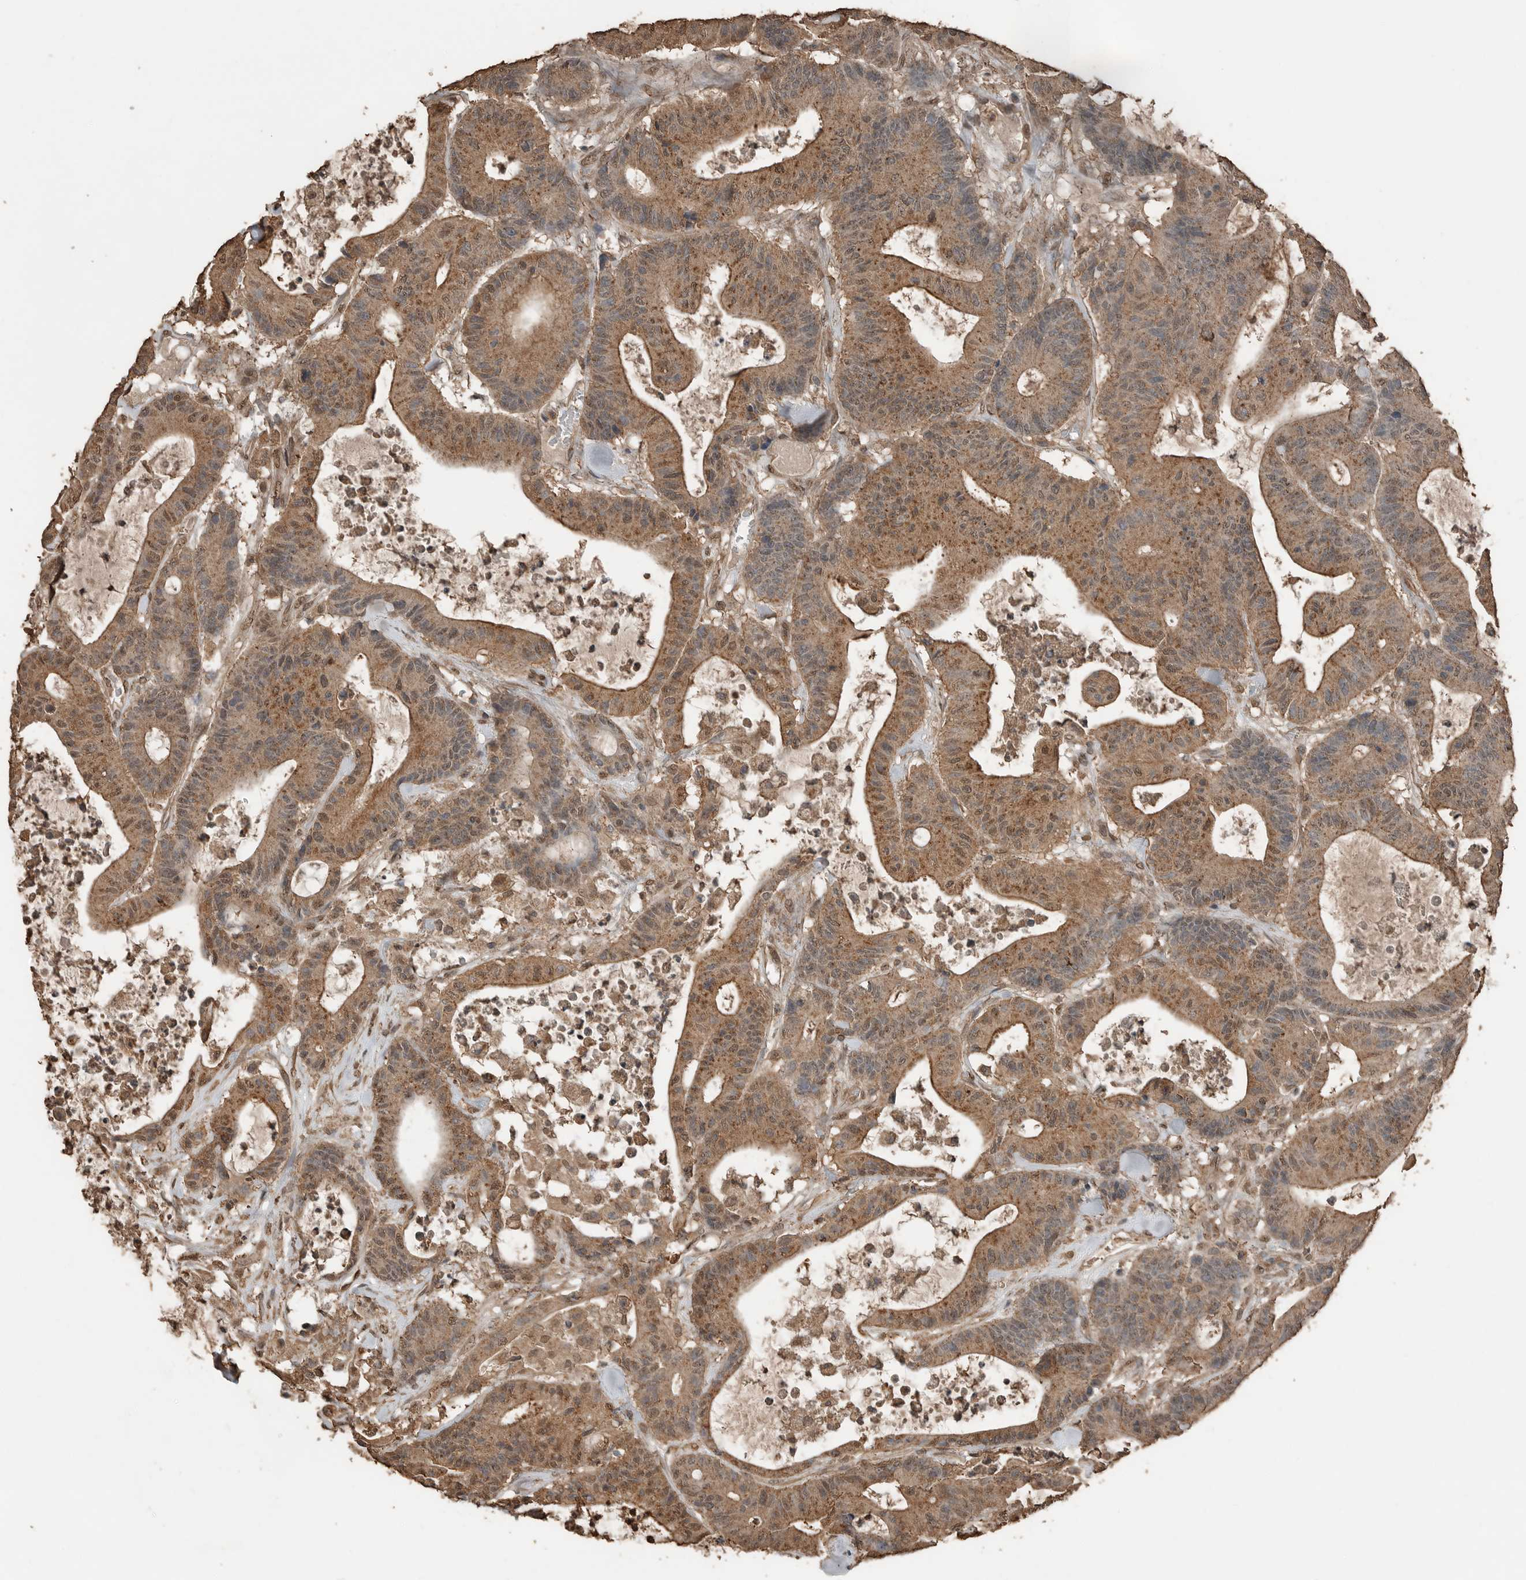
{"staining": {"intensity": "moderate", "quantity": ">75%", "location": "cytoplasmic/membranous"}, "tissue": "colorectal cancer", "cell_type": "Tumor cells", "image_type": "cancer", "snomed": [{"axis": "morphology", "description": "Adenocarcinoma, NOS"}, {"axis": "topography", "description": "Colon"}], "caption": "Colorectal cancer (adenocarcinoma) tissue shows moderate cytoplasmic/membranous positivity in approximately >75% of tumor cells, visualized by immunohistochemistry.", "gene": "BLZF1", "patient": {"sex": "female", "age": 84}}